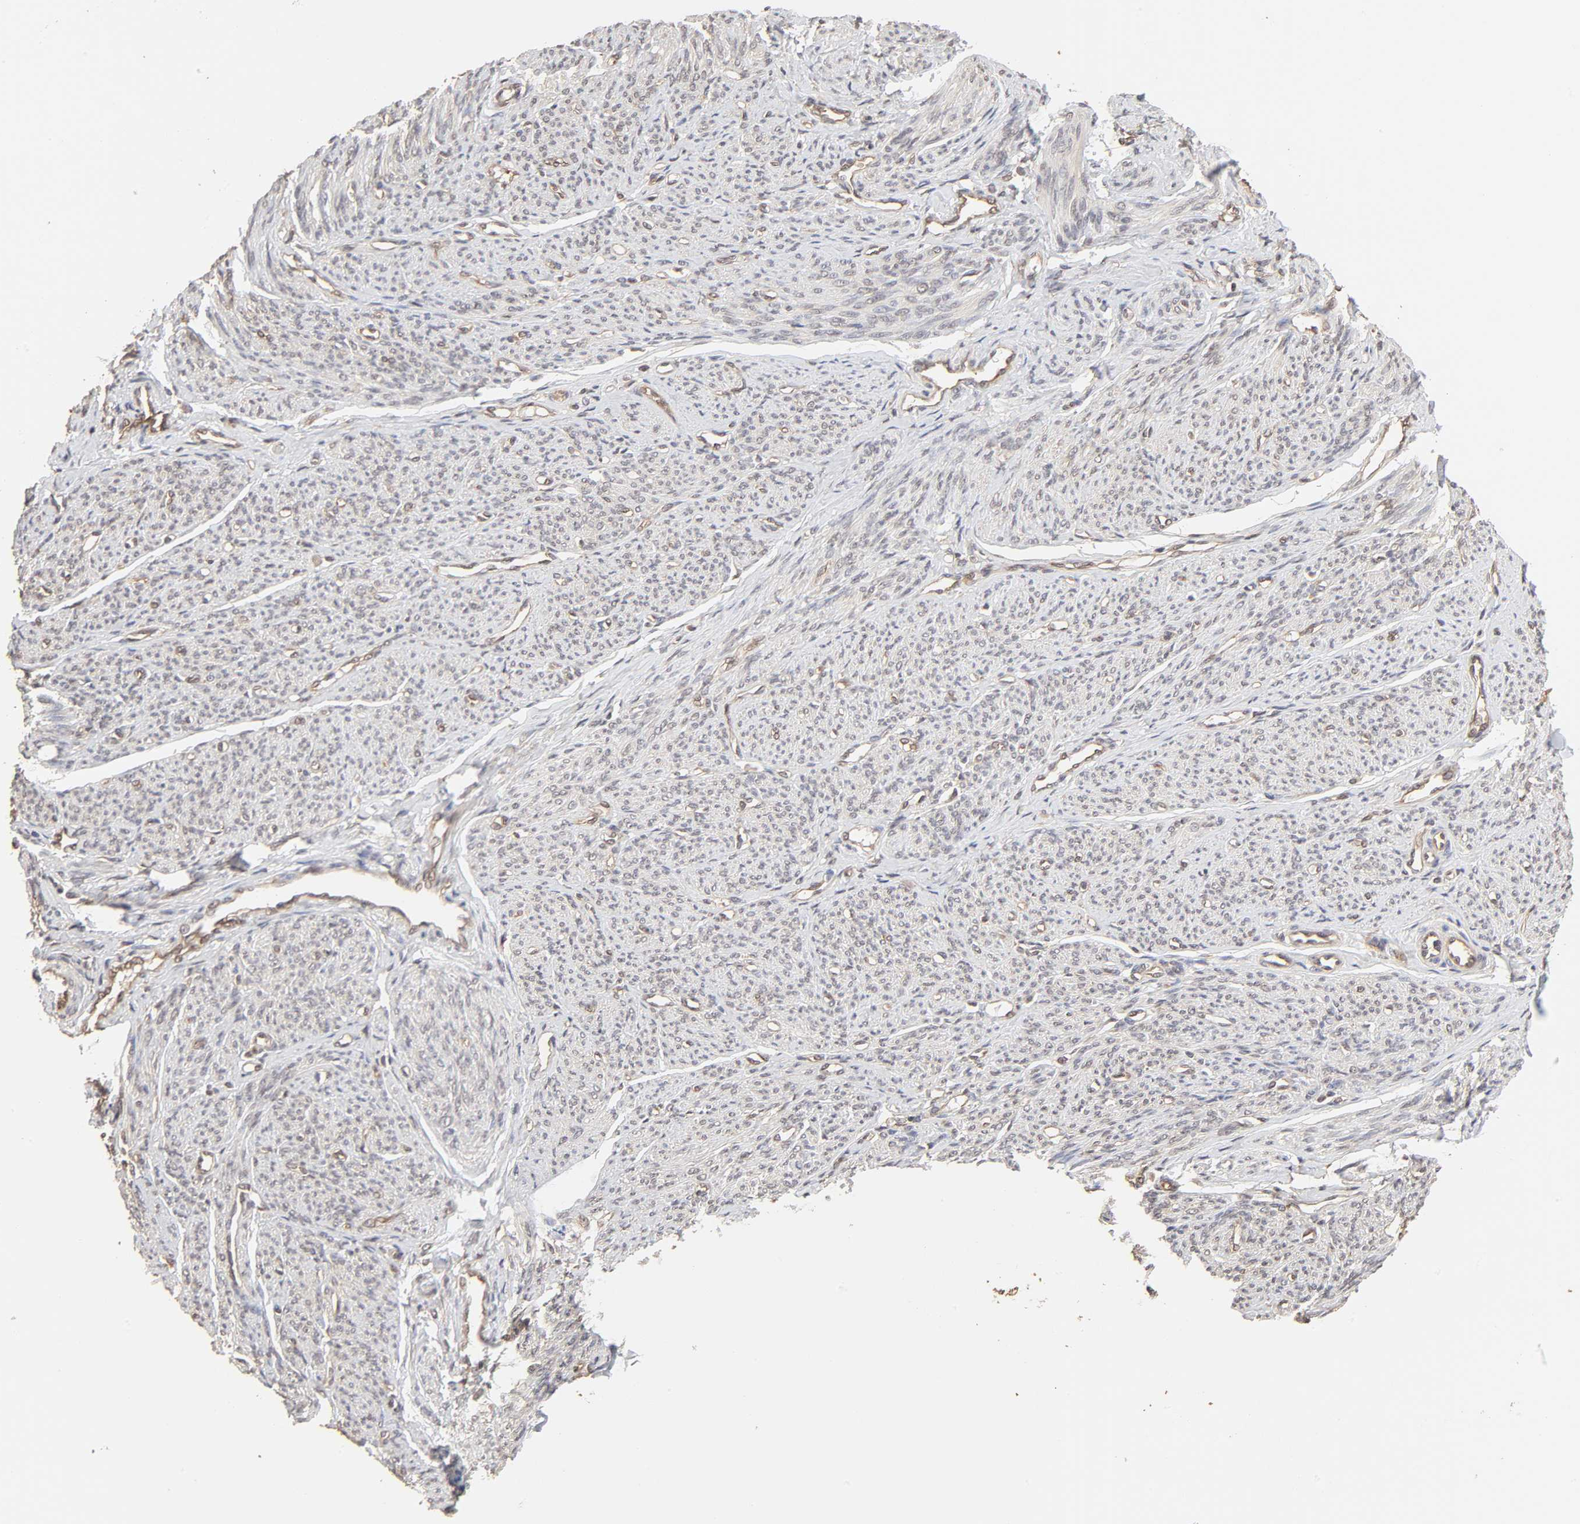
{"staining": {"intensity": "weak", "quantity": "25%-75%", "location": "cytoplasmic/membranous"}, "tissue": "smooth muscle", "cell_type": "Smooth muscle cells", "image_type": "normal", "snomed": [{"axis": "morphology", "description": "Normal tissue, NOS"}, {"axis": "topography", "description": "Smooth muscle"}], "caption": "Immunohistochemical staining of normal human smooth muscle reveals 25%-75% levels of weak cytoplasmic/membranous protein positivity in approximately 25%-75% of smooth muscle cells.", "gene": "MAPK1", "patient": {"sex": "female", "age": 65}}